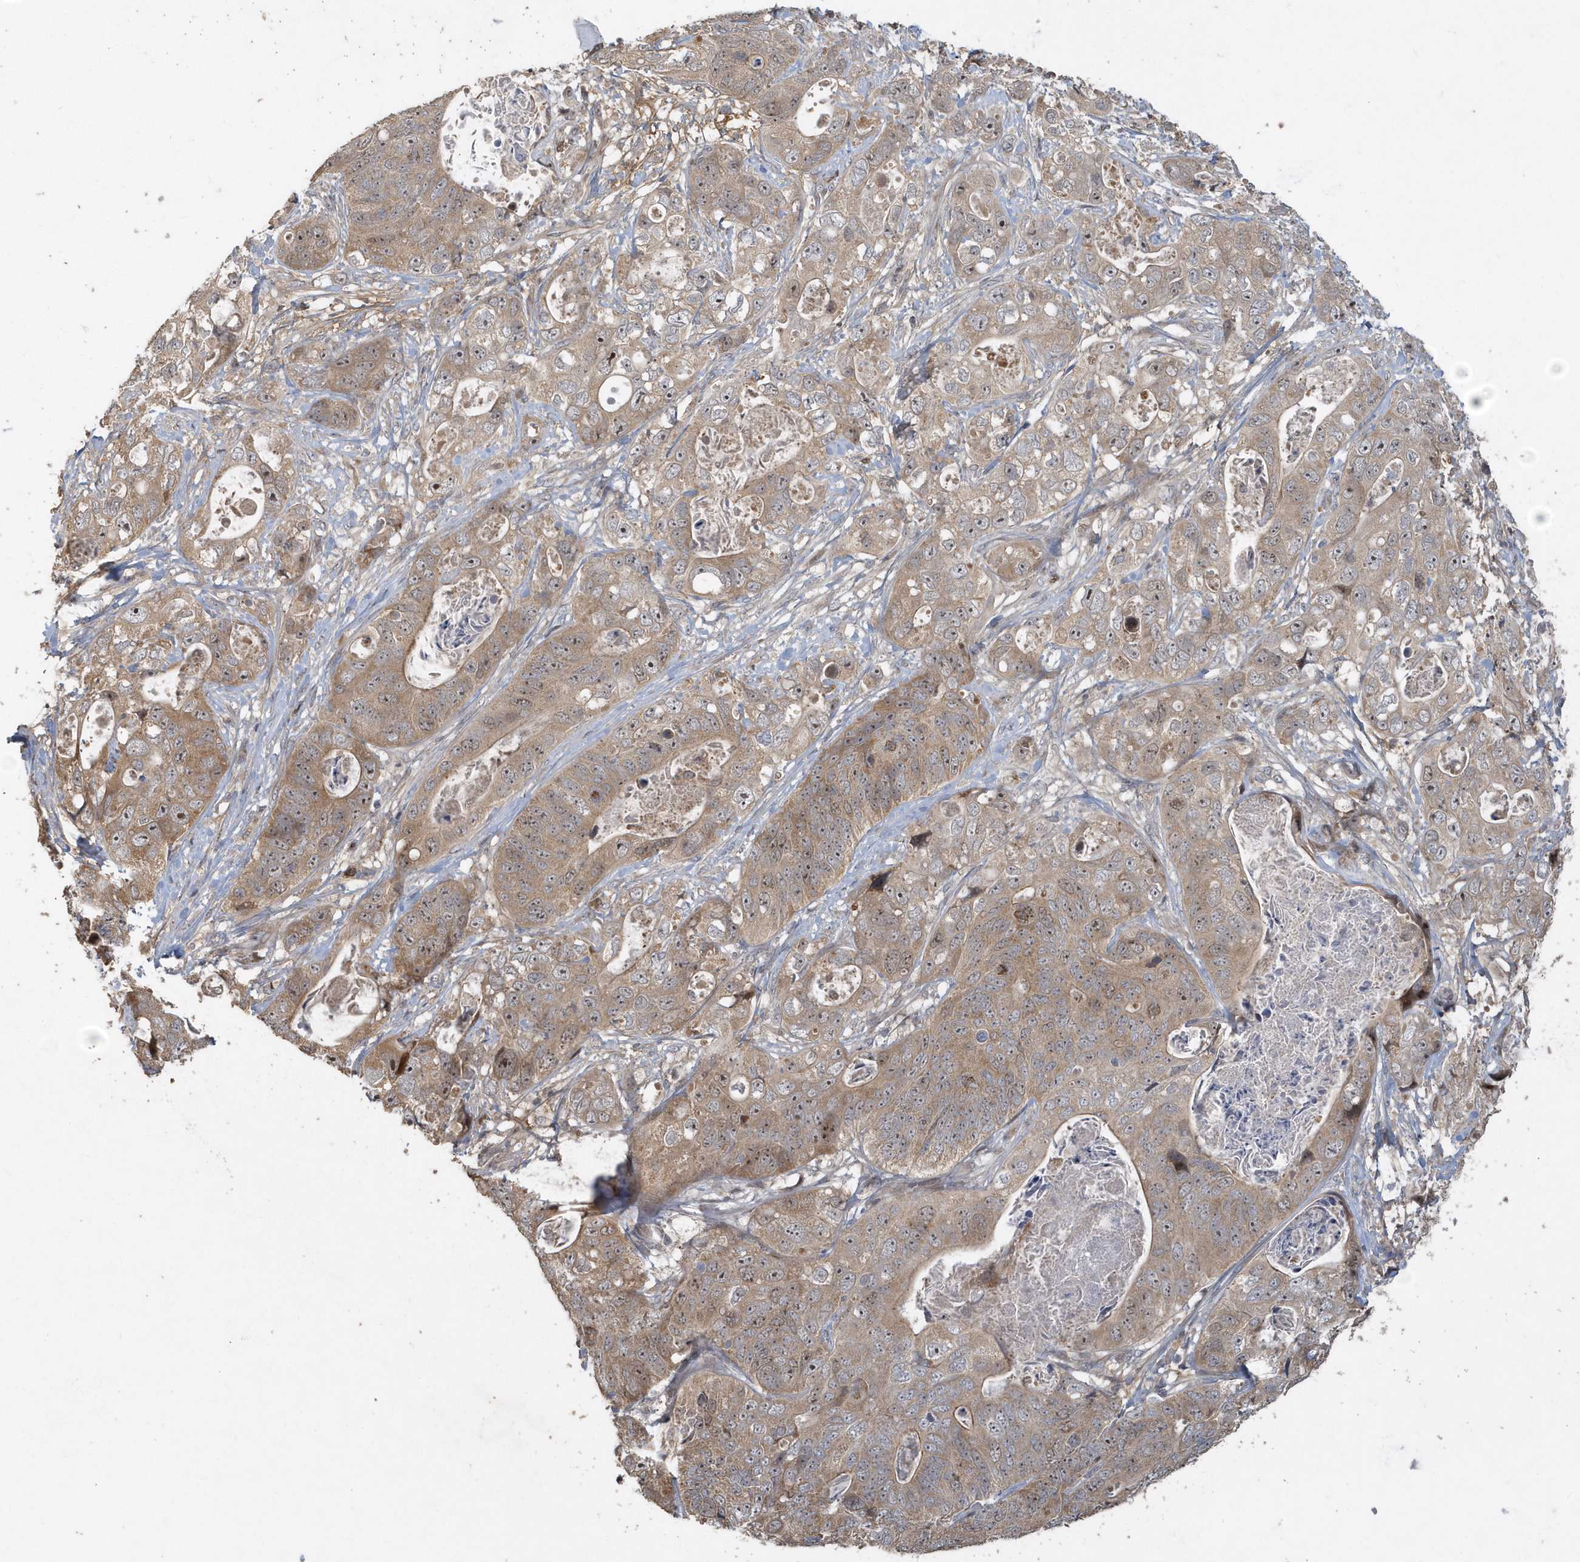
{"staining": {"intensity": "moderate", "quantity": ">75%", "location": "cytoplasmic/membranous,nuclear"}, "tissue": "stomach cancer", "cell_type": "Tumor cells", "image_type": "cancer", "snomed": [{"axis": "morphology", "description": "Adenocarcinoma, NOS"}, {"axis": "topography", "description": "Stomach"}], "caption": "Immunohistochemistry (IHC) (DAB (3,3'-diaminobenzidine)) staining of stomach cancer exhibits moderate cytoplasmic/membranous and nuclear protein positivity in about >75% of tumor cells. (Brightfield microscopy of DAB IHC at high magnification).", "gene": "TRAIP", "patient": {"sex": "female", "age": 89}}